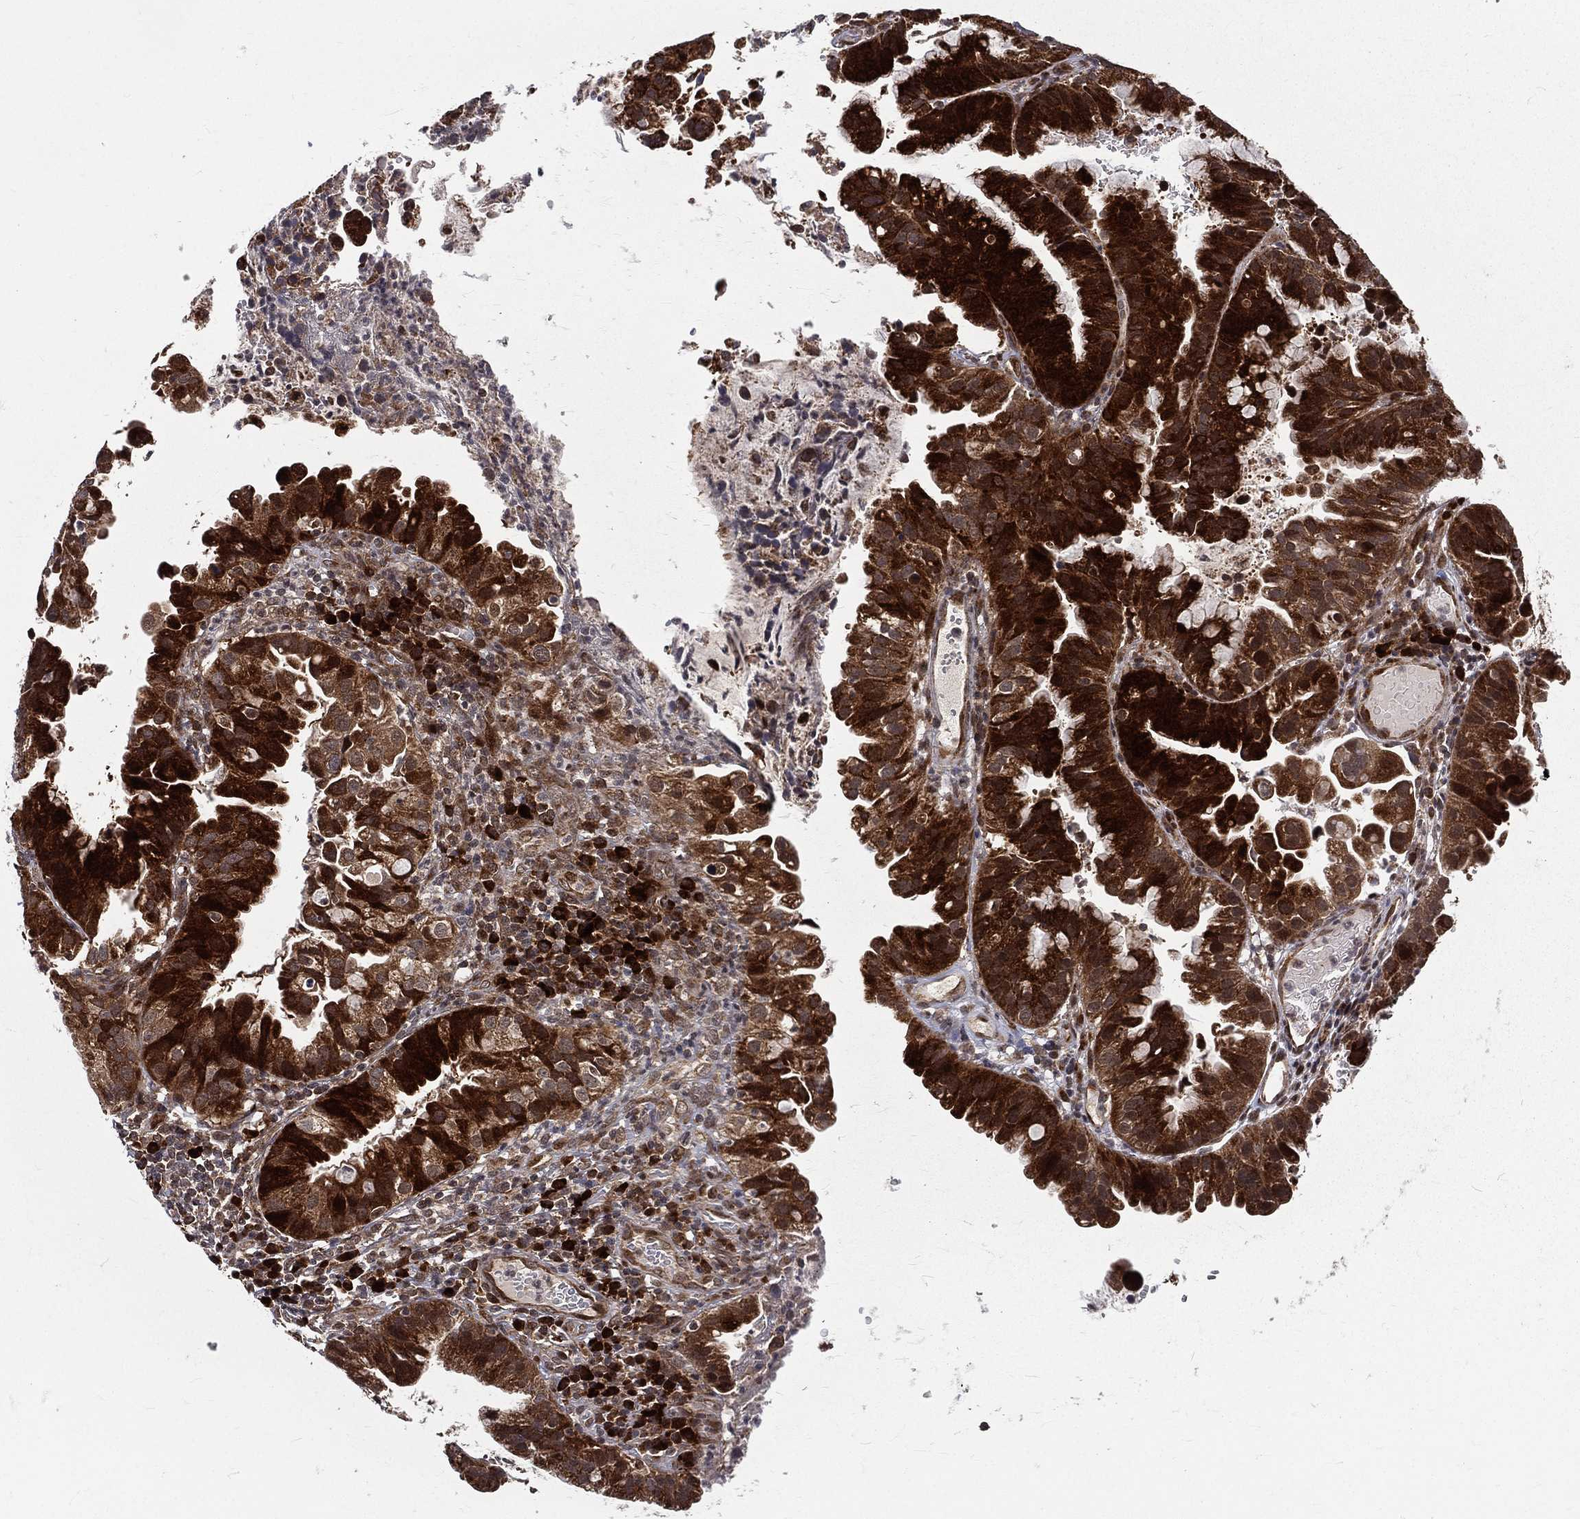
{"staining": {"intensity": "strong", "quantity": ">75%", "location": "cytoplasmic/membranous"}, "tissue": "cervical cancer", "cell_type": "Tumor cells", "image_type": "cancer", "snomed": [{"axis": "morphology", "description": "Adenocarcinoma, NOS"}, {"axis": "topography", "description": "Cervix"}], "caption": "The photomicrograph shows staining of cervical adenocarcinoma, revealing strong cytoplasmic/membranous protein staining (brown color) within tumor cells.", "gene": "MDM2", "patient": {"sex": "female", "age": 34}}